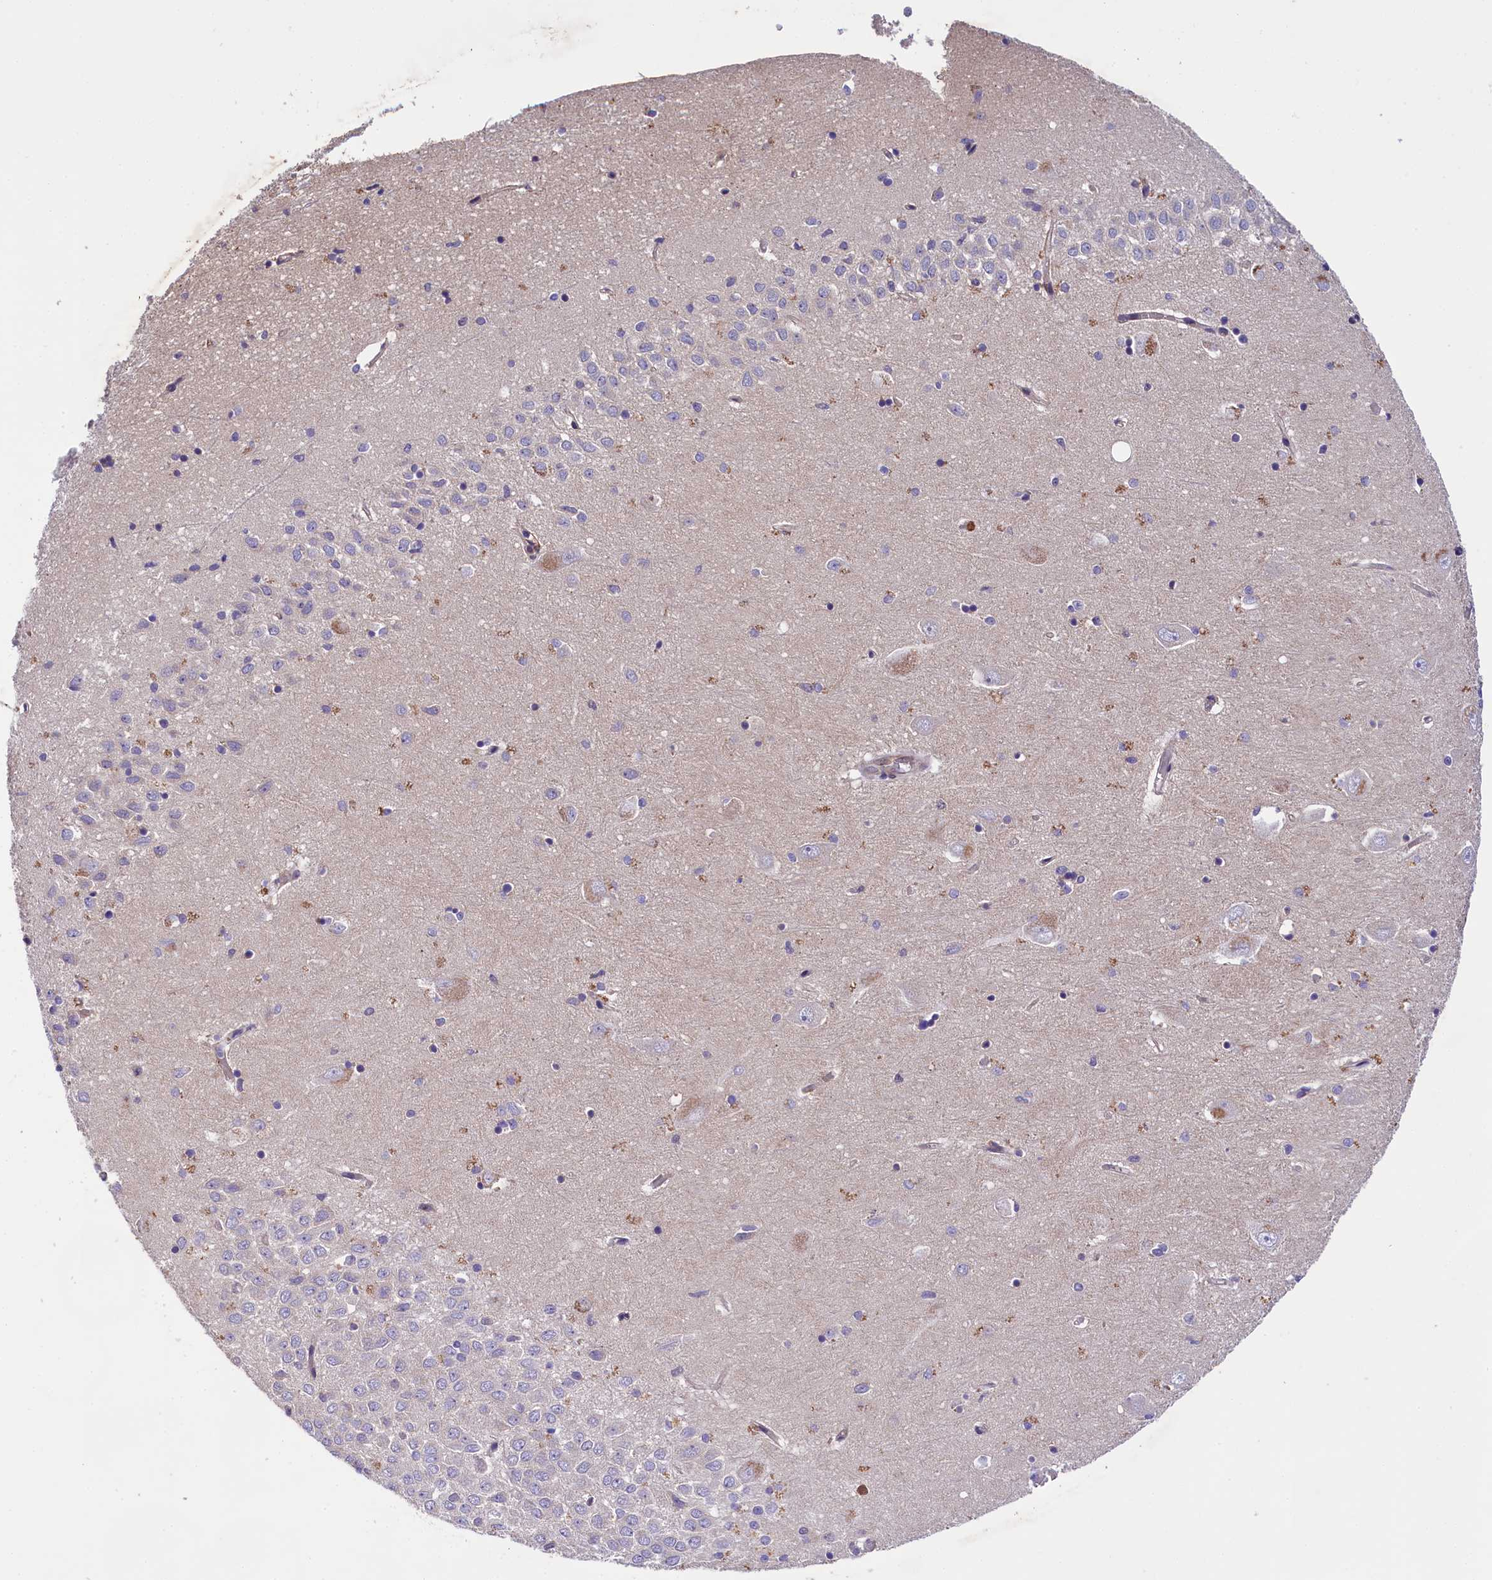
{"staining": {"intensity": "negative", "quantity": "none", "location": "none"}, "tissue": "hippocampus", "cell_type": "Glial cells", "image_type": "normal", "snomed": [{"axis": "morphology", "description": "Normal tissue, NOS"}, {"axis": "topography", "description": "Hippocampus"}], "caption": "IHC of unremarkable hippocampus shows no expression in glial cells.", "gene": "SP4", "patient": {"sex": "female", "age": 64}}